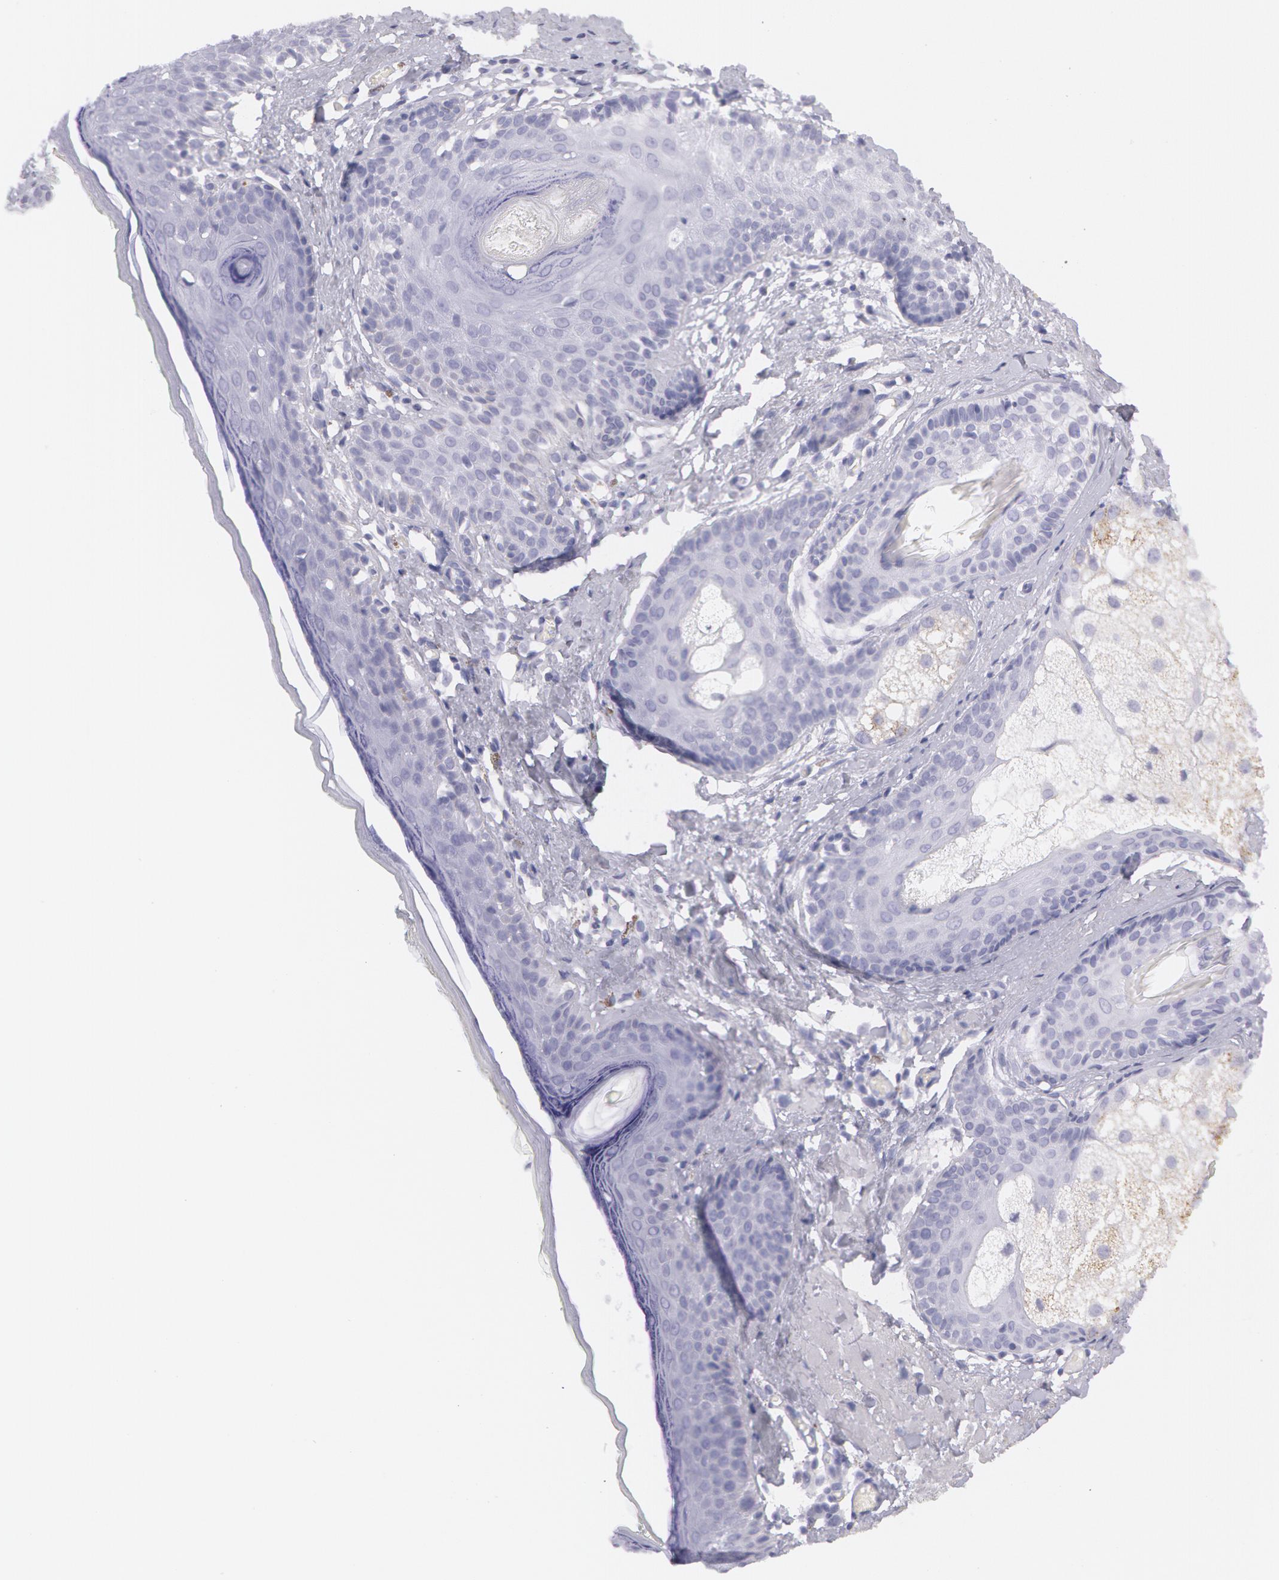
{"staining": {"intensity": "negative", "quantity": "none", "location": "none"}, "tissue": "skin cancer", "cell_type": "Tumor cells", "image_type": "cancer", "snomed": [{"axis": "morphology", "description": "Basal cell carcinoma"}, {"axis": "topography", "description": "Skin"}], "caption": "High power microscopy image of an IHC micrograph of skin basal cell carcinoma, revealing no significant positivity in tumor cells.", "gene": "AMACR", "patient": {"sex": "male", "age": 63}}